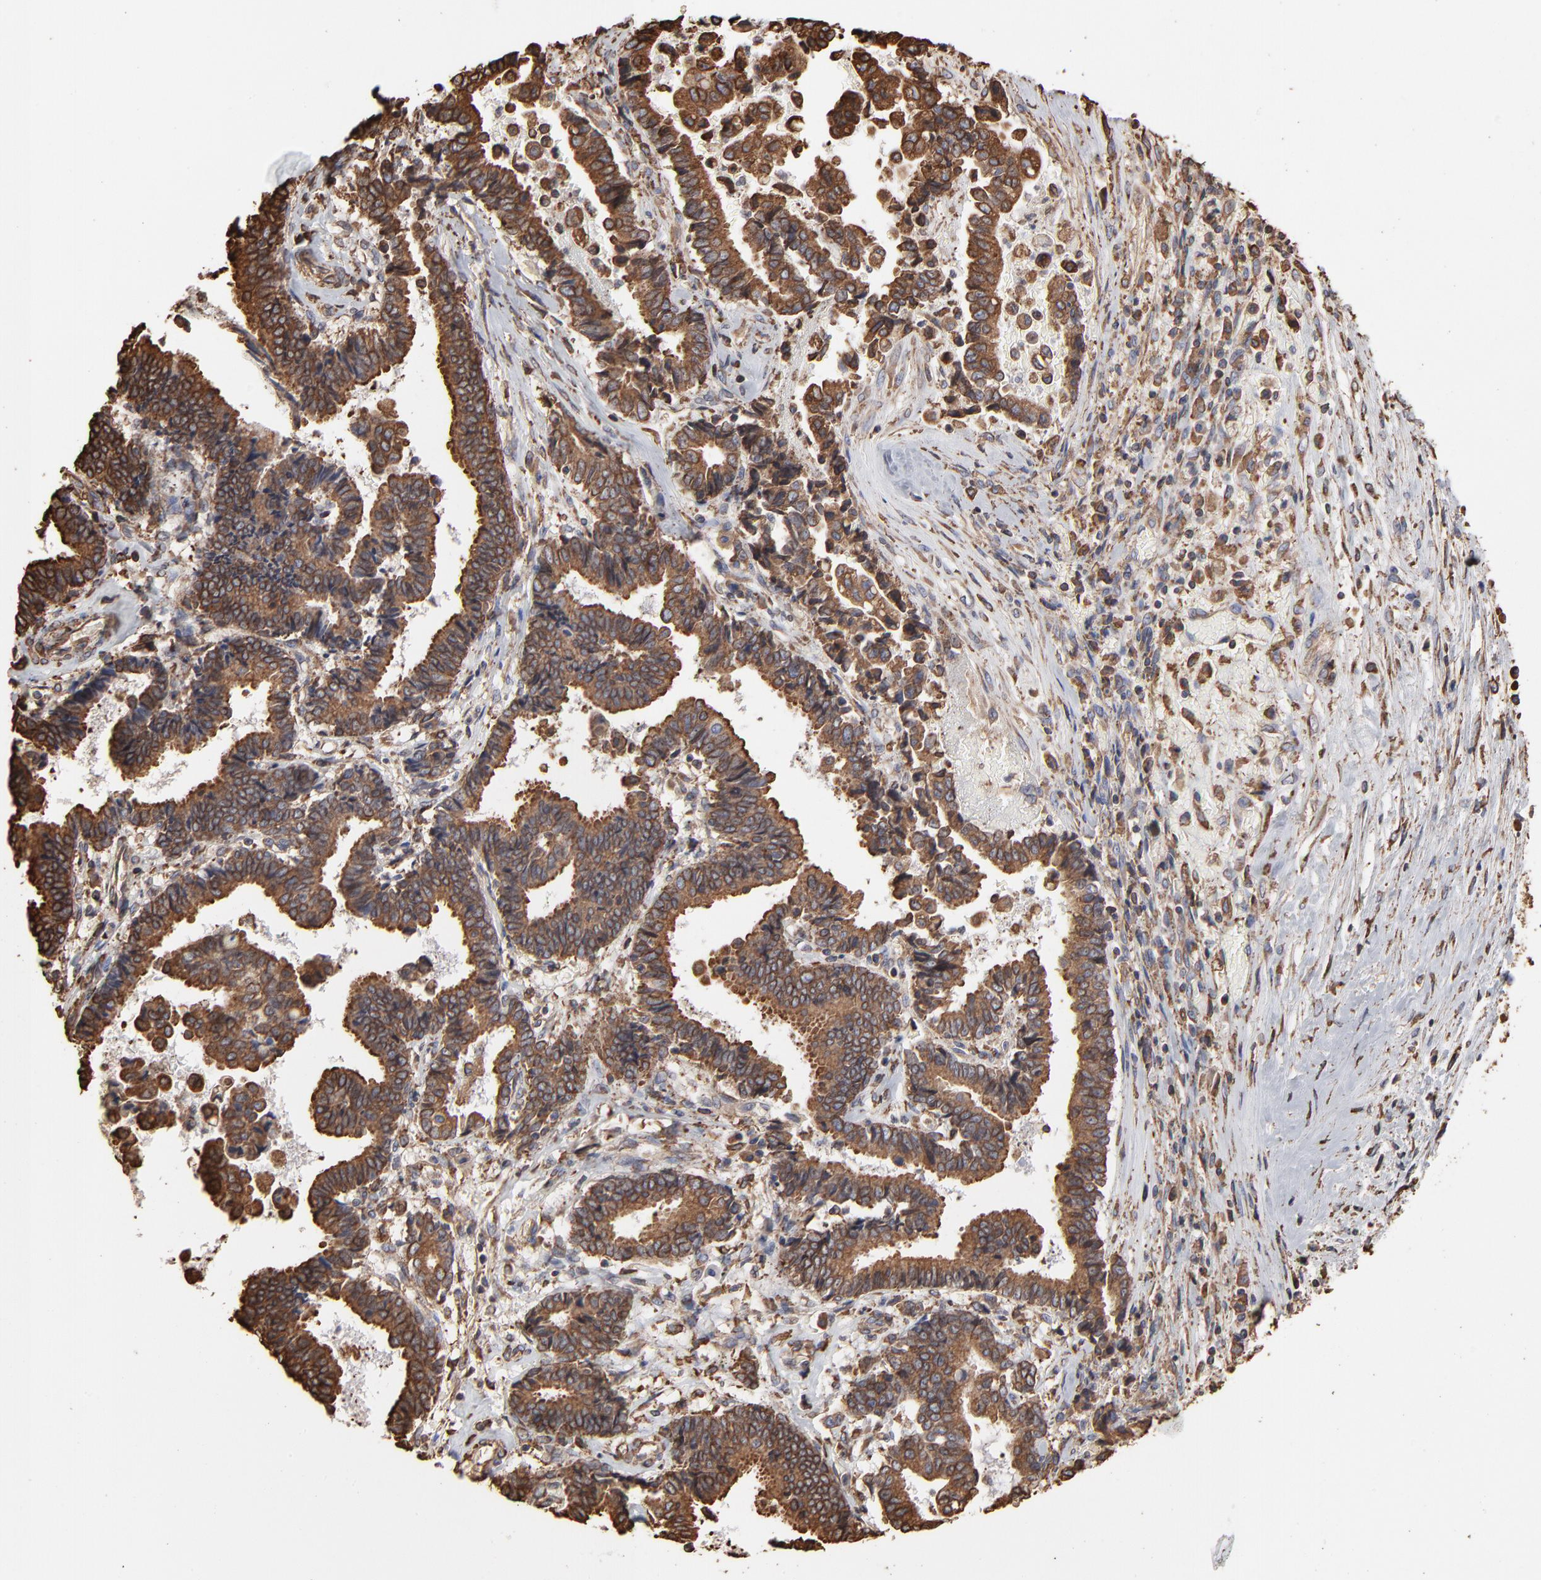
{"staining": {"intensity": "moderate", "quantity": ">75%", "location": "cytoplasmic/membranous"}, "tissue": "liver cancer", "cell_type": "Tumor cells", "image_type": "cancer", "snomed": [{"axis": "morphology", "description": "Cholangiocarcinoma"}, {"axis": "topography", "description": "Liver"}], "caption": "This histopathology image shows immunohistochemistry staining of human liver cholangiocarcinoma, with medium moderate cytoplasmic/membranous staining in approximately >75% of tumor cells.", "gene": "PDIA3", "patient": {"sex": "male", "age": 57}}